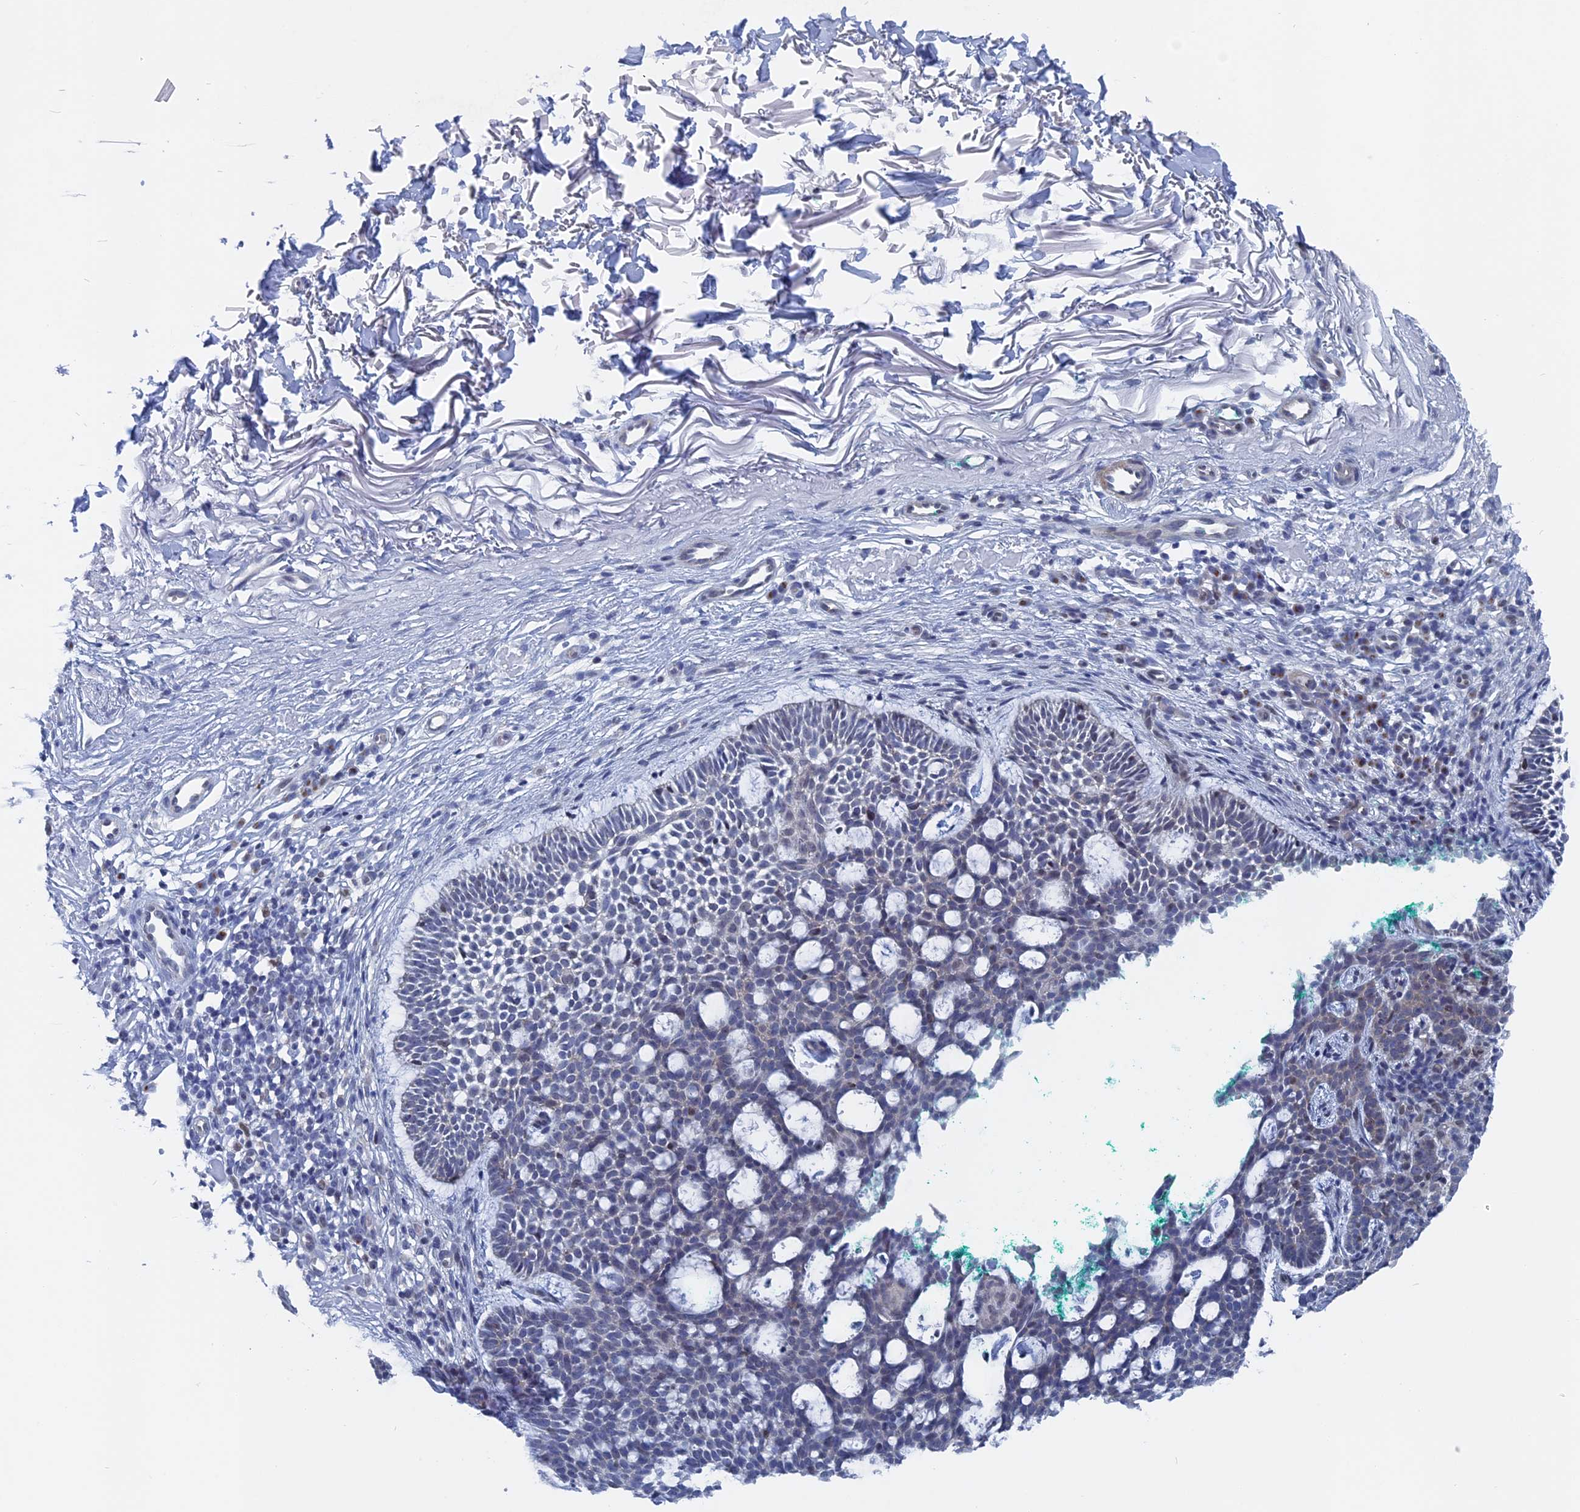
{"staining": {"intensity": "negative", "quantity": "none", "location": "none"}, "tissue": "skin cancer", "cell_type": "Tumor cells", "image_type": "cancer", "snomed": [{"axis": "morphology", "description": "Basal cell carcinoma"}, {"axis": "topography", "description": "Skin"}], "caption": "There is no significant expression in tumor cells of skin cancer.", "gene": "MTRF1", "patient": {"sex": "male", "age": 85}}